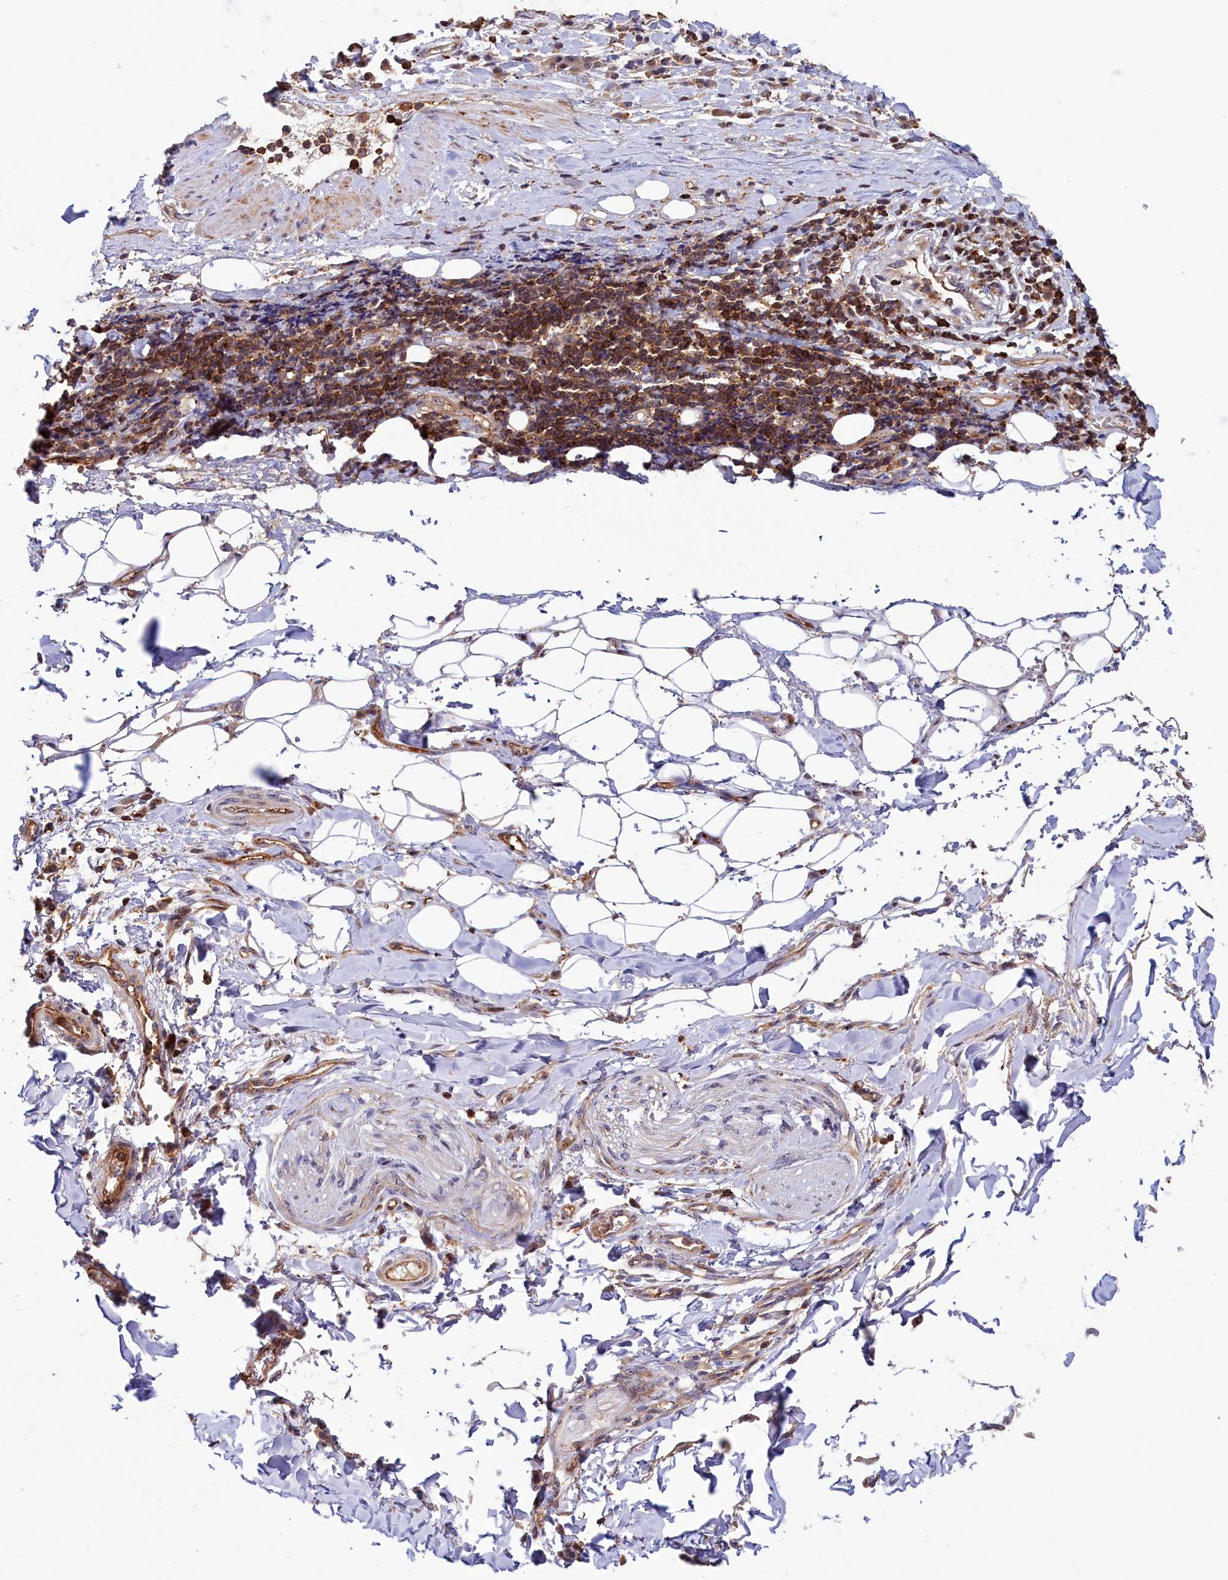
{"staining": {"intensity": "weak", "quantity": "25%-75%", "location": "cytoplasmic/membranous"}, "tissue": "adipose tissue", "cell_type": "Adipocytes", "image_type": "normal", "snomed": [{"axis": "morphology", "description": "Normal tissue, NOS"}, {"axis": "morphology", "description": "Adenocarcinoma, NOS"}, {"axis": "topography", "description": "Esophagus"}], "caption": "Immunohistochemical staining of benign adipose tissue reveals low levels of weak cytoplasmic/membranous expression in about 25%-75% of adipocytes. (DAB (3,3'-diaminobenzidine) = brown stain, brightfield microscopy at high magnification).", "gene": "NEURL4", "patient": {"sex": "male", "age": 62}}